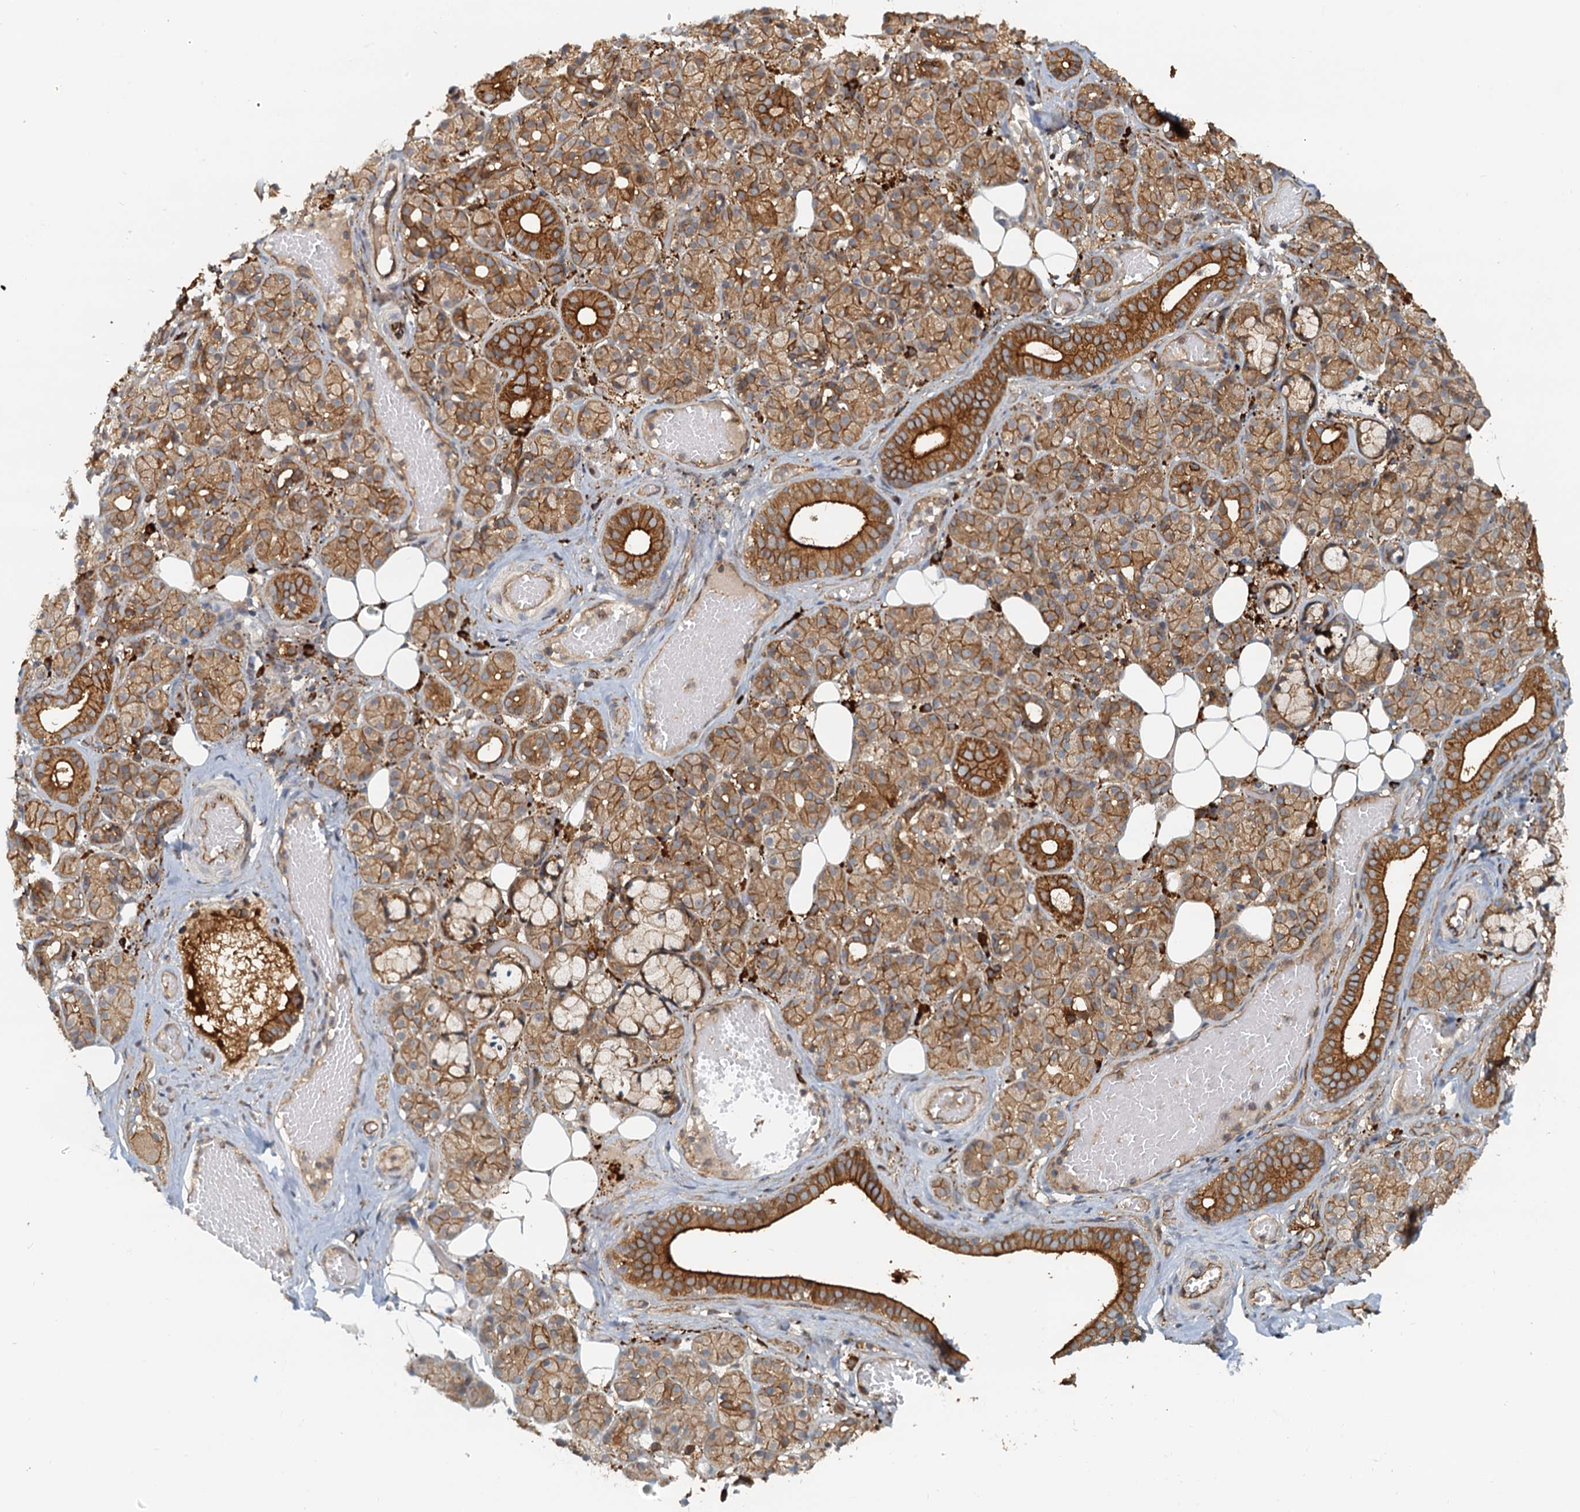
{"staining": {"intensity": "strong", "quantity": "25%-75%", "location": "cytoplasmic/membranous"}, "tissue": "salivary gland", "cell_type": "Glandular cells", "image_type": "normal", "snomed": [{"axis": "morphology", "description": "Normal tissue, NOS"}, {"axis": "topography", "description": "Salivary gland"}], "caption": "Benign salivary gland exhibits strong cytoplasmic/membranous expression in approximately 25%-75% of glandular cells, visualized by immunohistochemistry.", "gene": "NIPAL3", "patient": {"sex": "male", "age": 63}}